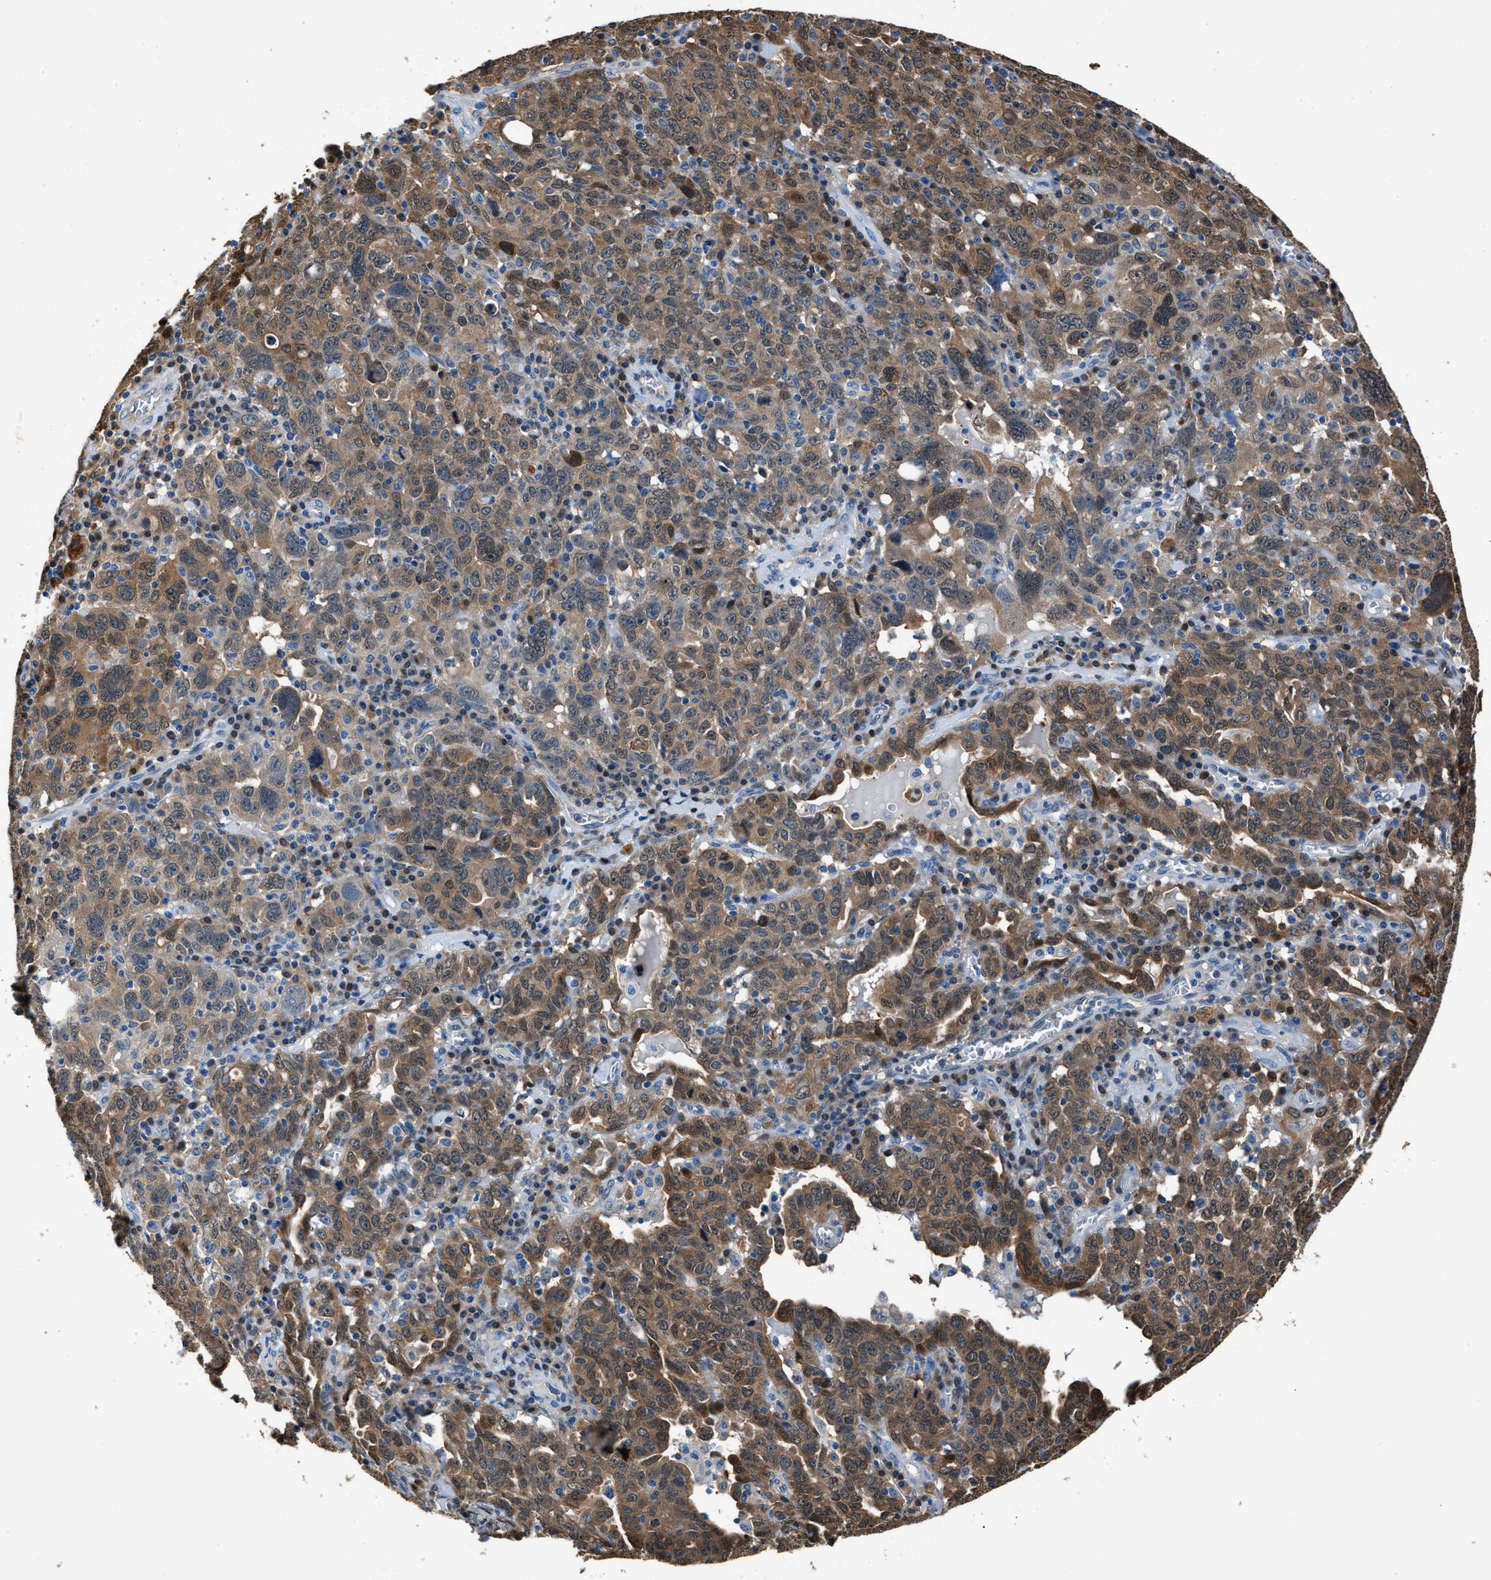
{"staining": {"intensity": "moderate", "quantity": ">75%", "location": "cytoplasmic/membranous"}, "tissue": "ovarian cancer", "cell_type": "Tumor cells", "image_type": "cancer", "snomed": [{"axis": "morphology", "description": "Carcinoma, endometroid"}, {"axis": "topography", "description": "Ovary"}], "caption": "Ovarian cancer (endometroid carcinoma) stained with a protein marker shows moderate staining in tumor cells.", "gene": "GSTP1", "patient": {"sex": "female", "age": 62}}